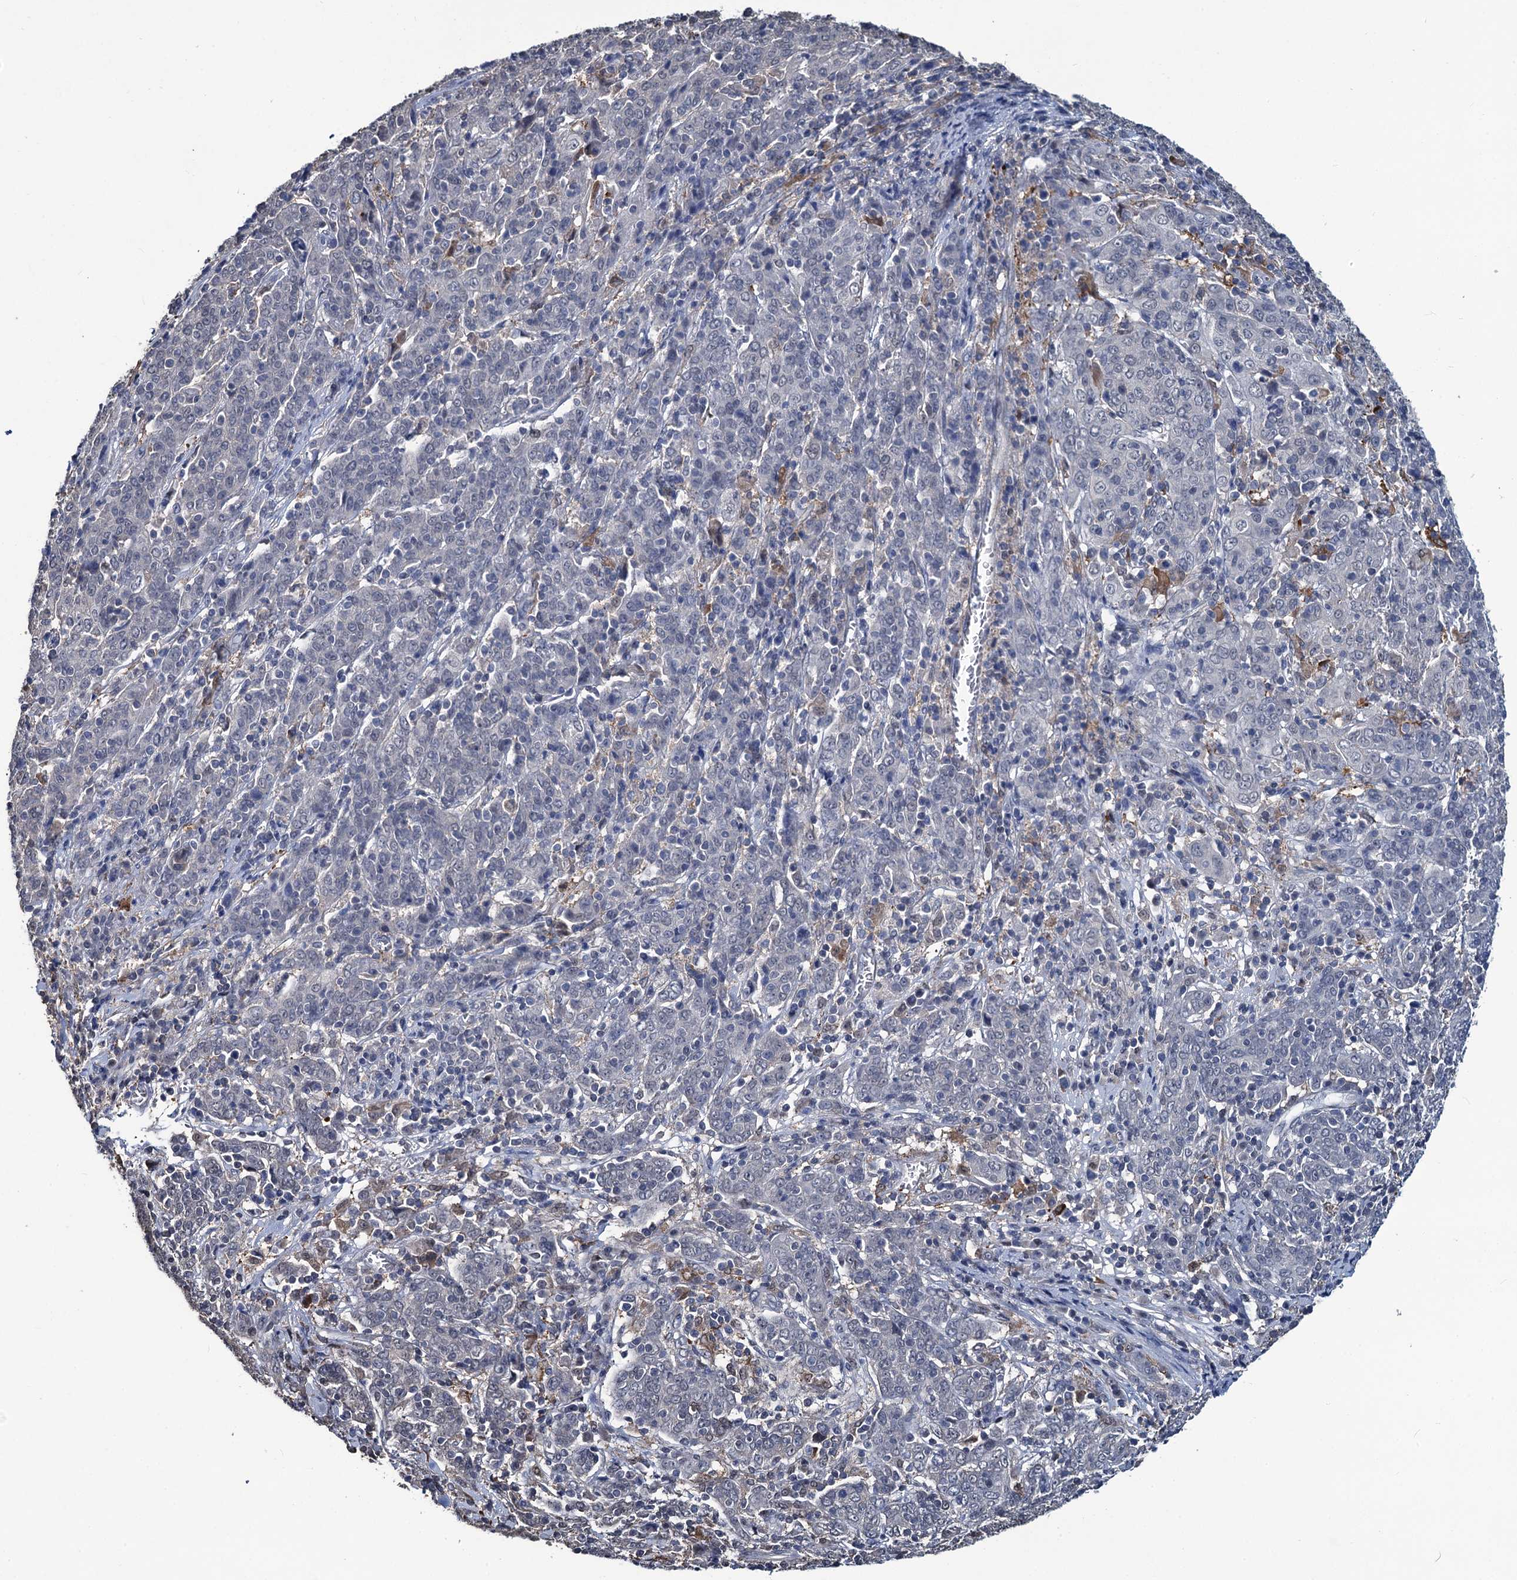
{"staining": {"intensity": "negative", "quantity": "none", "location": "none"}, "tissue": "cervical cancer", "cell_type": "Tumor cells", "image_type": "cancer", "snomed": [{"axis": "morphology", "description": "Squamous cell carcinoma, NOS"}, {"axis": "topography", "description": "Cervix"}], "caption": "Squamous cell carcinoma (cervical) was stained to show a protein in brown. There is no significant staining in tumor cells.", "gene": "RTKN2", "patient": {"sex": "female", "age": 67}}